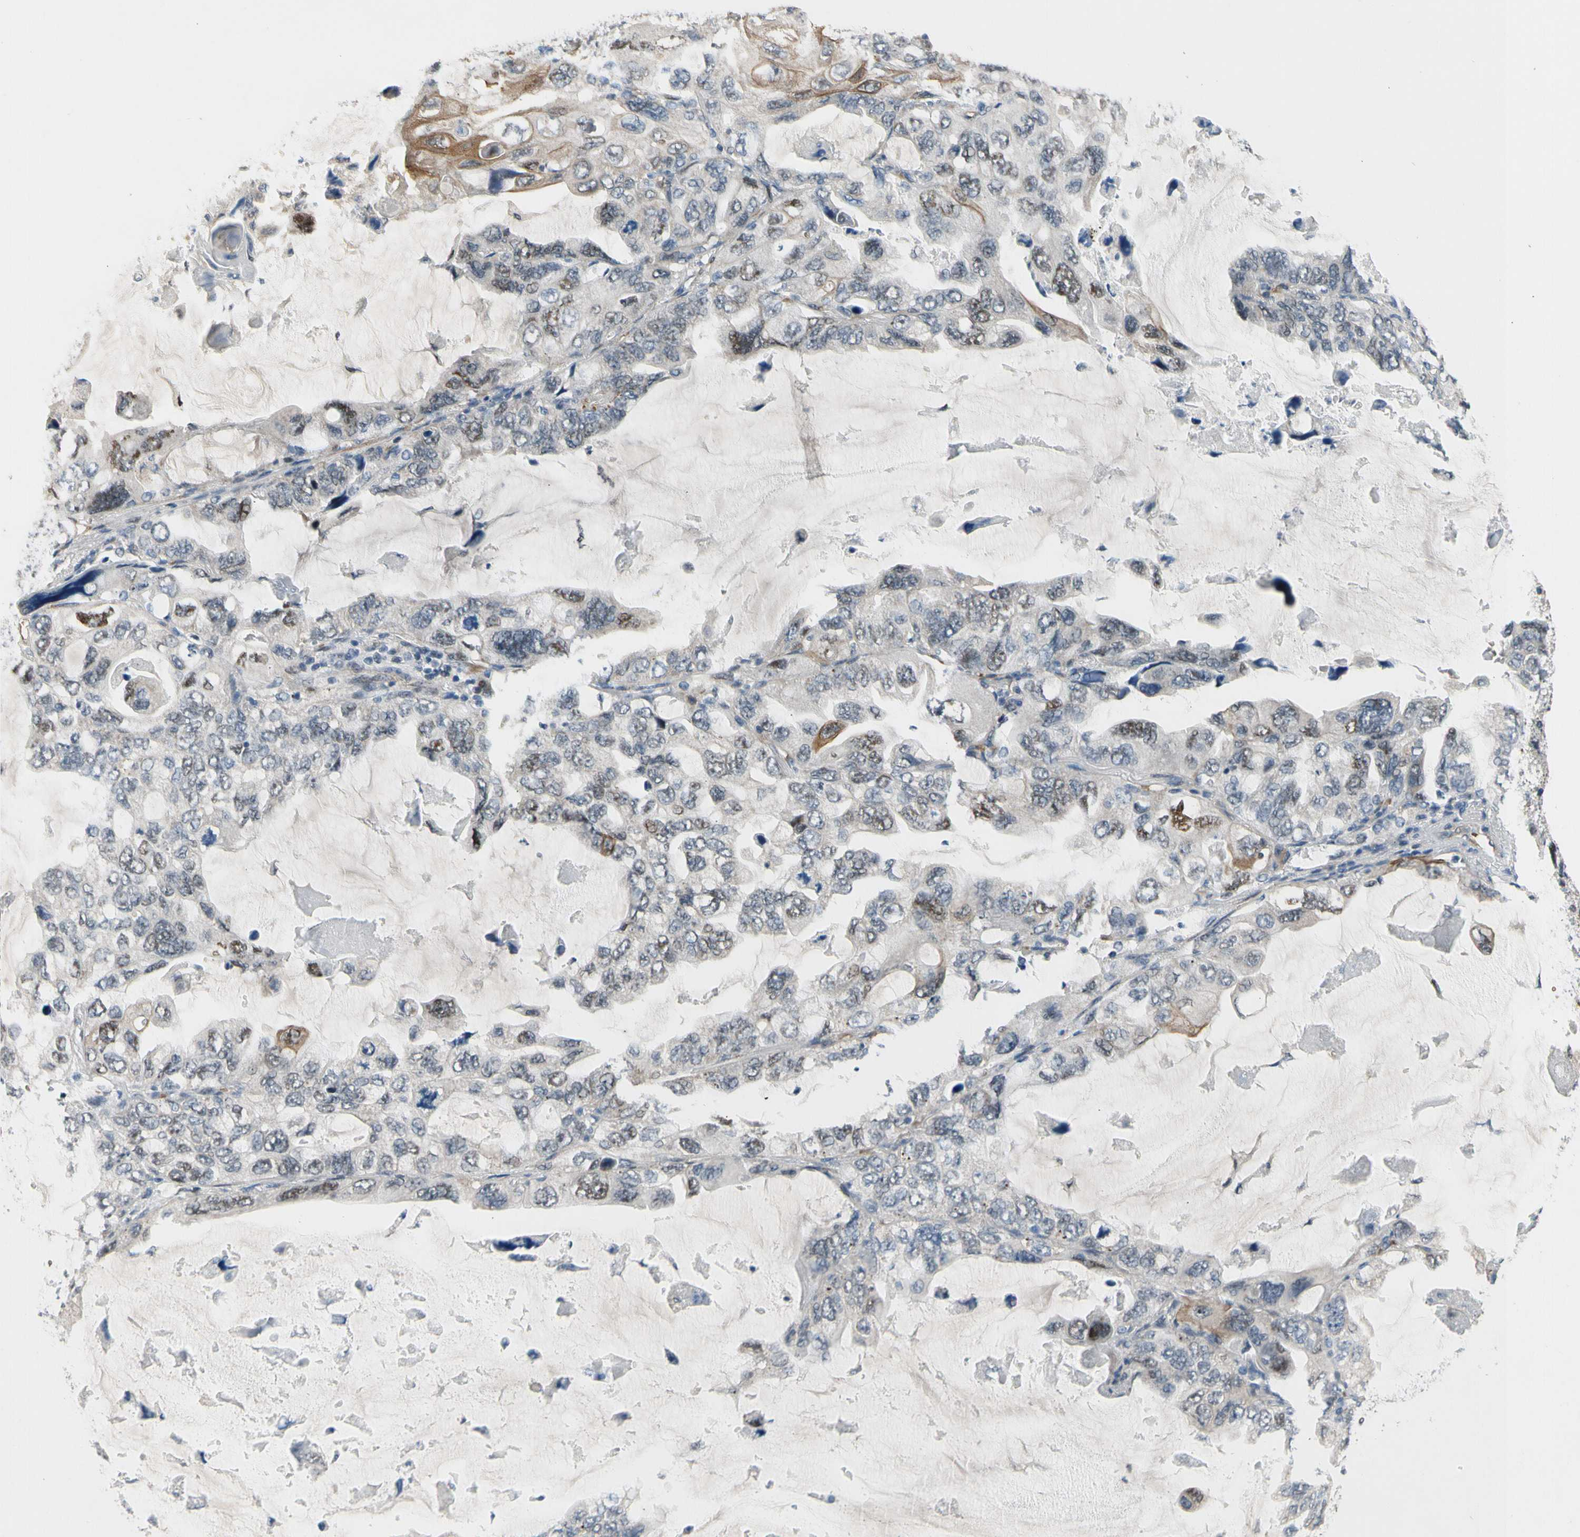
{"staining": {"intensity": "moderate", "quantity": "<25%", "location": "cytoplasmic/membranous"}, "tissue": "lung cancer", "cell_type": "Tumor cells", "image_type": "cancer", "snomed": [{"axis": "morphology", "description": "Squamous cell carcinoma, NOS"}, {"axis": "topography", "description": "Lung"}], "caption": "A photomicrograph of human lung cancer (squamous cell carcinoma) stained for a protein exhibits moderate cytoplasmic/membranous brown staining in tumor cells.", "gene": "ZNF184", "patient": {"sex": "female", "age": 73}}